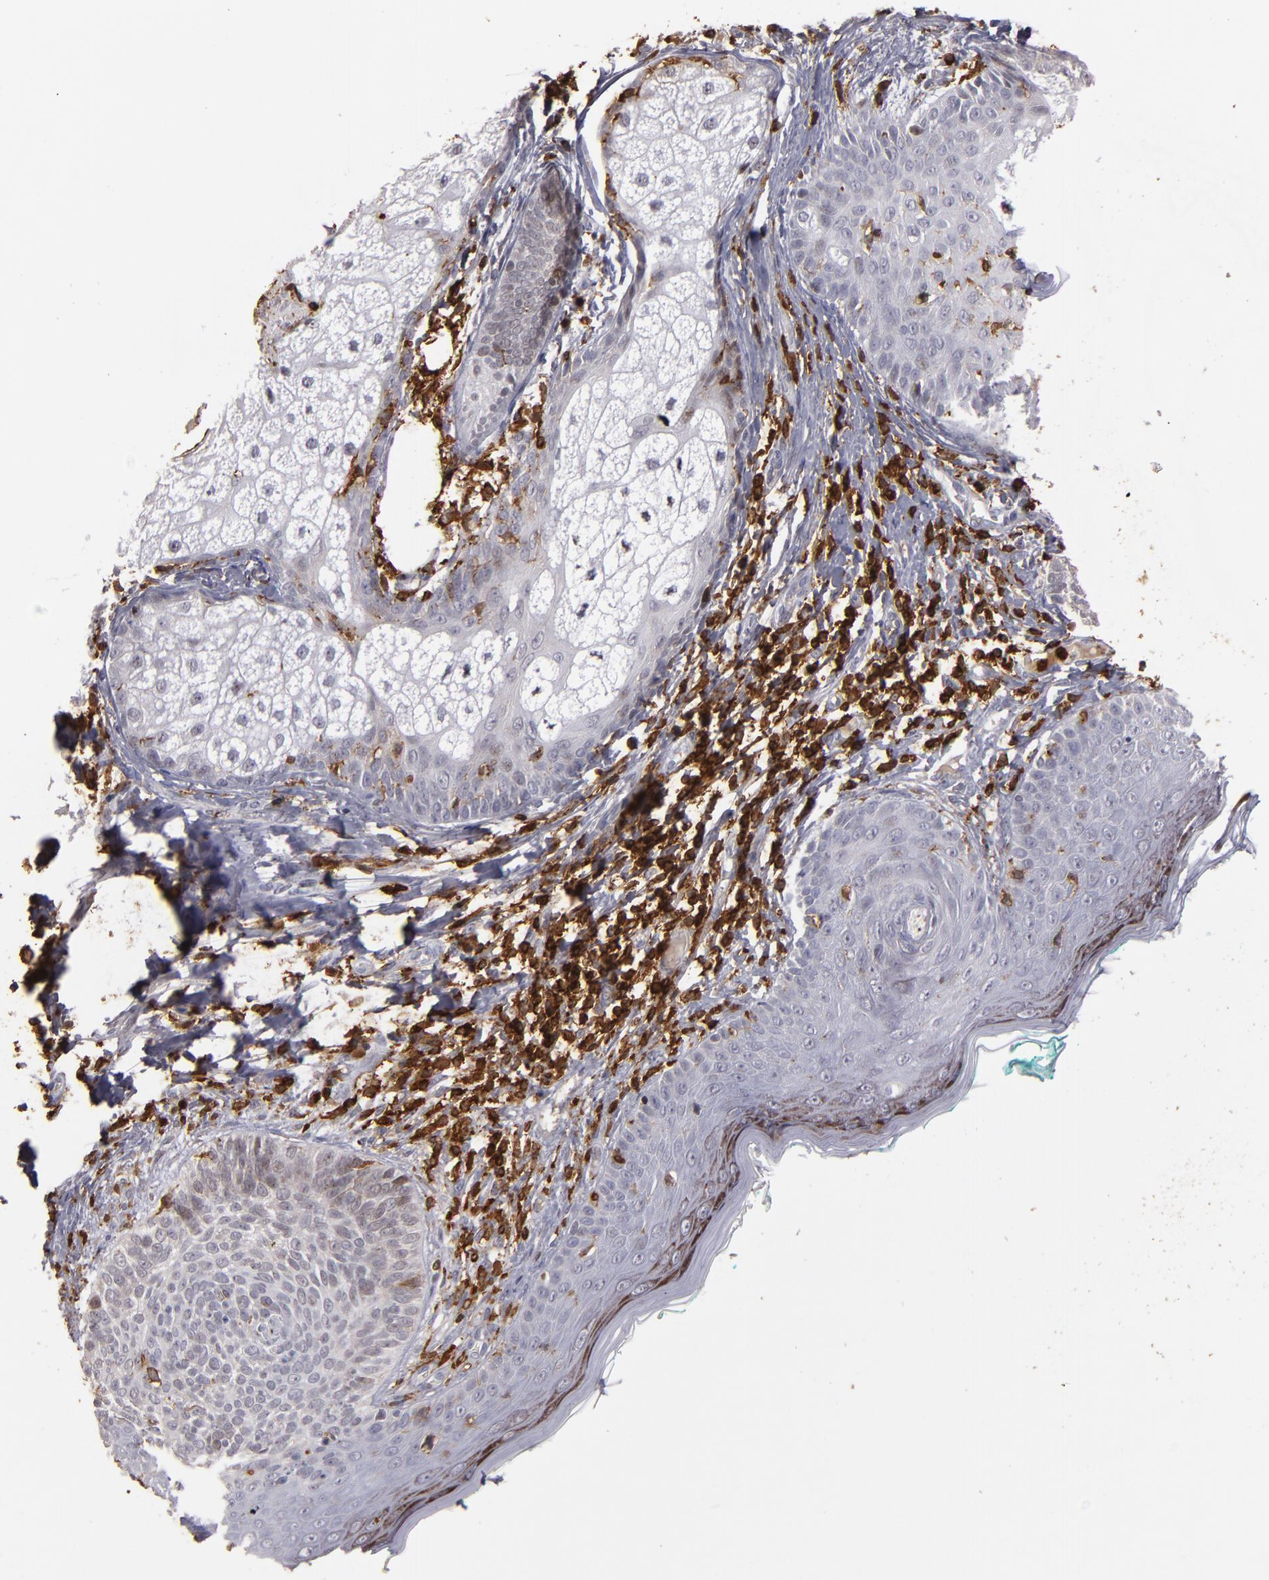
{"staining": {"intensity": "weak", "quantity": "<25%", "location": "nuclear"}, "tissue": "skin cancer", "cell_type": "Tumor cells", "image_type": "cancer", "snomed": [{"axis": "morphology", "description": "Normal tissue, NOS"}, {"axis": "morphology", "description": "Basal cell carcinoma"}, {"axis": "topography", "description": "Skin"}], "caption": "Tumor cells show no significant protein staining in skin cancer (basal cell carcinoma). Brightfield microscopy of immunohistochemistry stained with DAB (3,3'-diaminobenzidine) (brown) and hematoxylin (blue), captured at high magnification.", "gene": "WAS", "patient": {"sex": "male", "age": 76}}